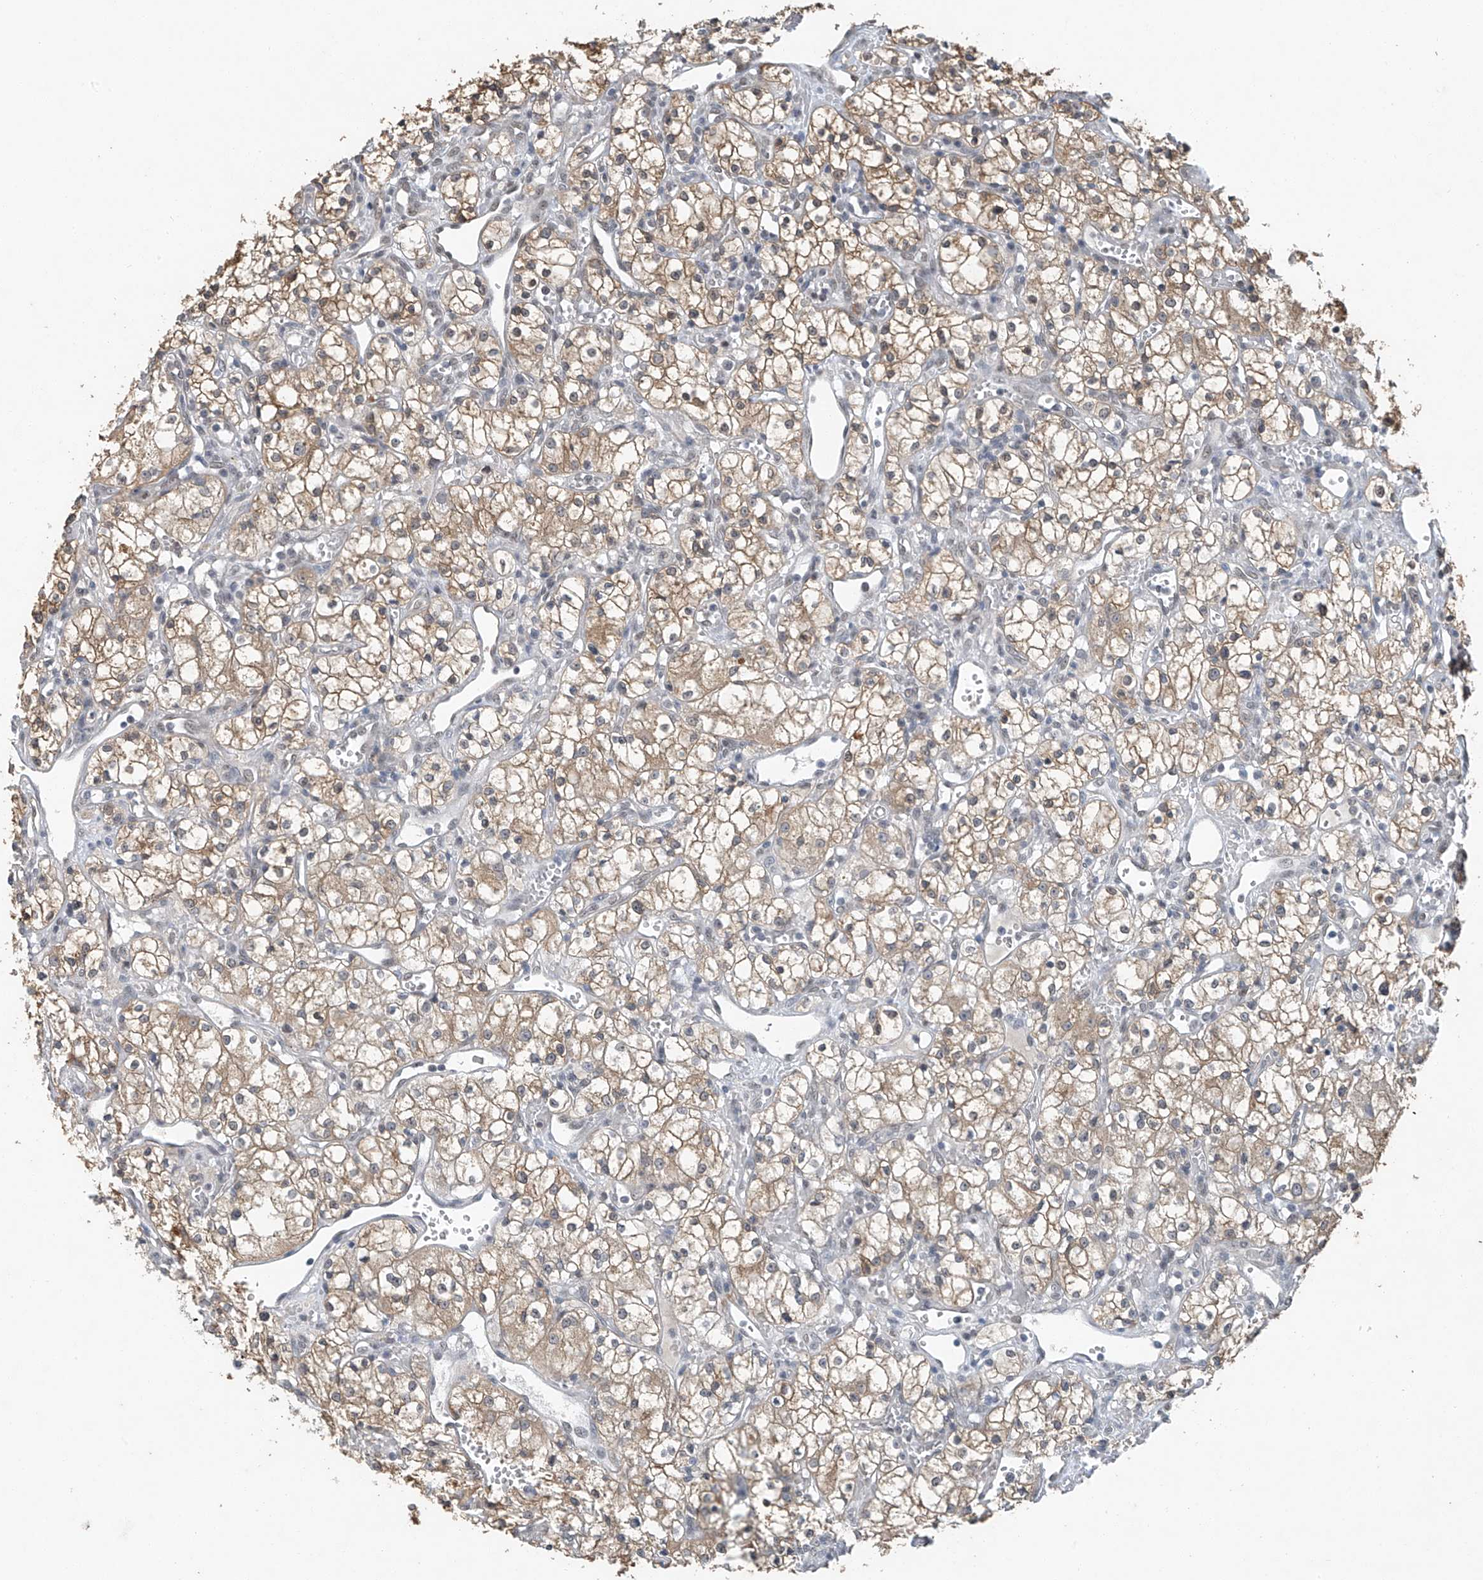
{"staining": {"intensity": "weak", "quantity": ">75%", "location": "cytoplasmic/membranous"}, "tissue": "renal cancer", "cell_type": "Tumor cells", "image_type": "cancer", "snomed": [{"axis": "morphology", "description": "Adenocarcinoma, NOS"}, {"axis": "topography", "description": "Kidney"}], "caption": "Immunohistochemistry micrograph of adenocarcinoma (renal) stained for a protein (brown), which shows low levels of weak cytoplasmic/membranous expression in approximately >75% of tumor cells.", "gene": "TAF8", "patient": {"sex": "male", "age": 59}}